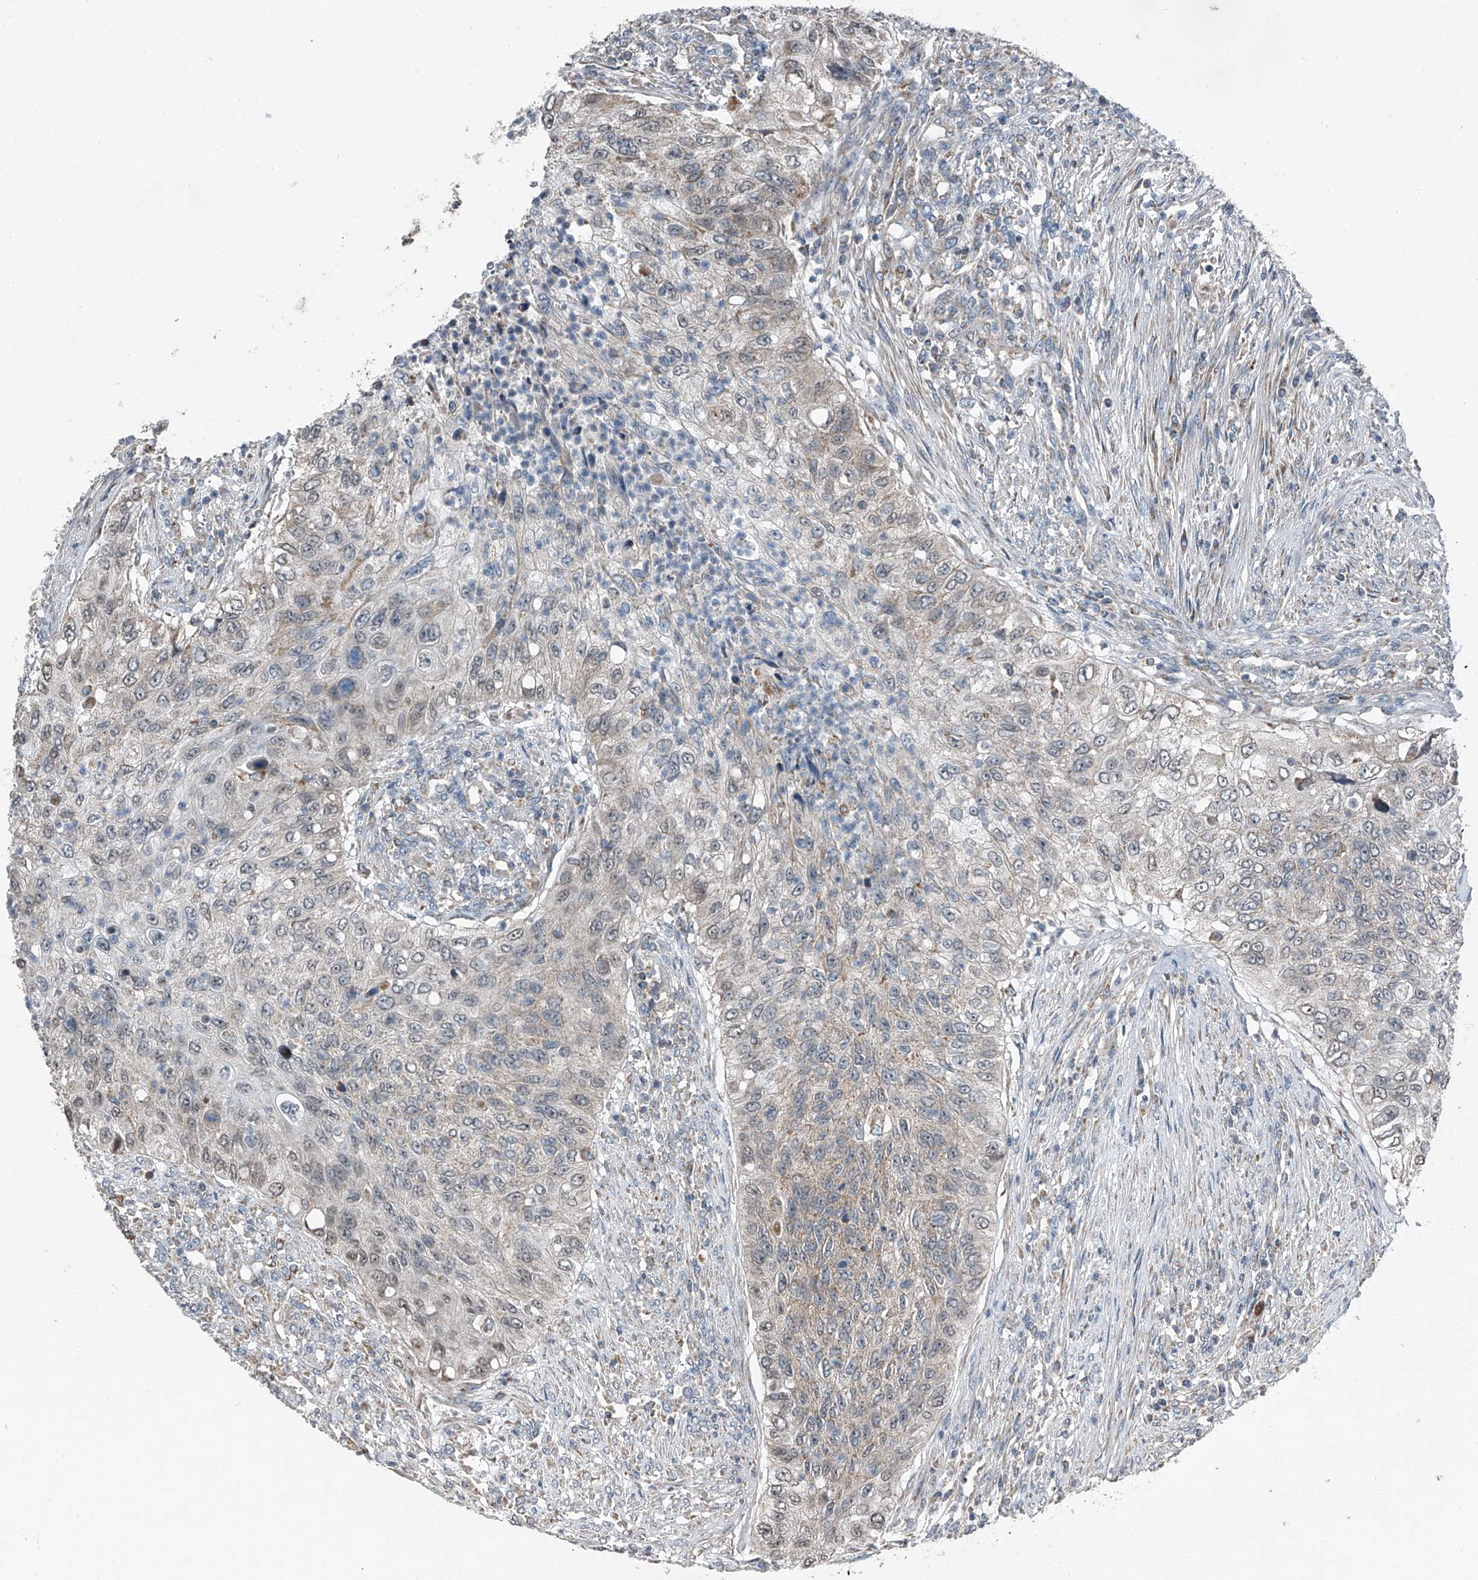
{"staining": {"intensity": "weak", "quantity": "<25%", "location": "cytoplasmic/membranous"}, "tissue": "urothelial cancer", "cell_type": "Tumor cells", "image_type": "cancer", "snomed": [{"axis": "morphology", "description": "Urothelial carcinoma, High grade"}, {"axis": "topography", "description": "Urinary bladder"}], "caption": "Immunohistochemistry (IHC) image of neoplastic tissue: high-grade urothelial carcinoma stained with DAB reveals no significant protein positivity in tumor cells. (DAB (3,3'-diaminobenzidine) immunohistochemistry, high magnification).", "gene": "CHRNA7", "patient": {"sex": "female", "age": 60}}